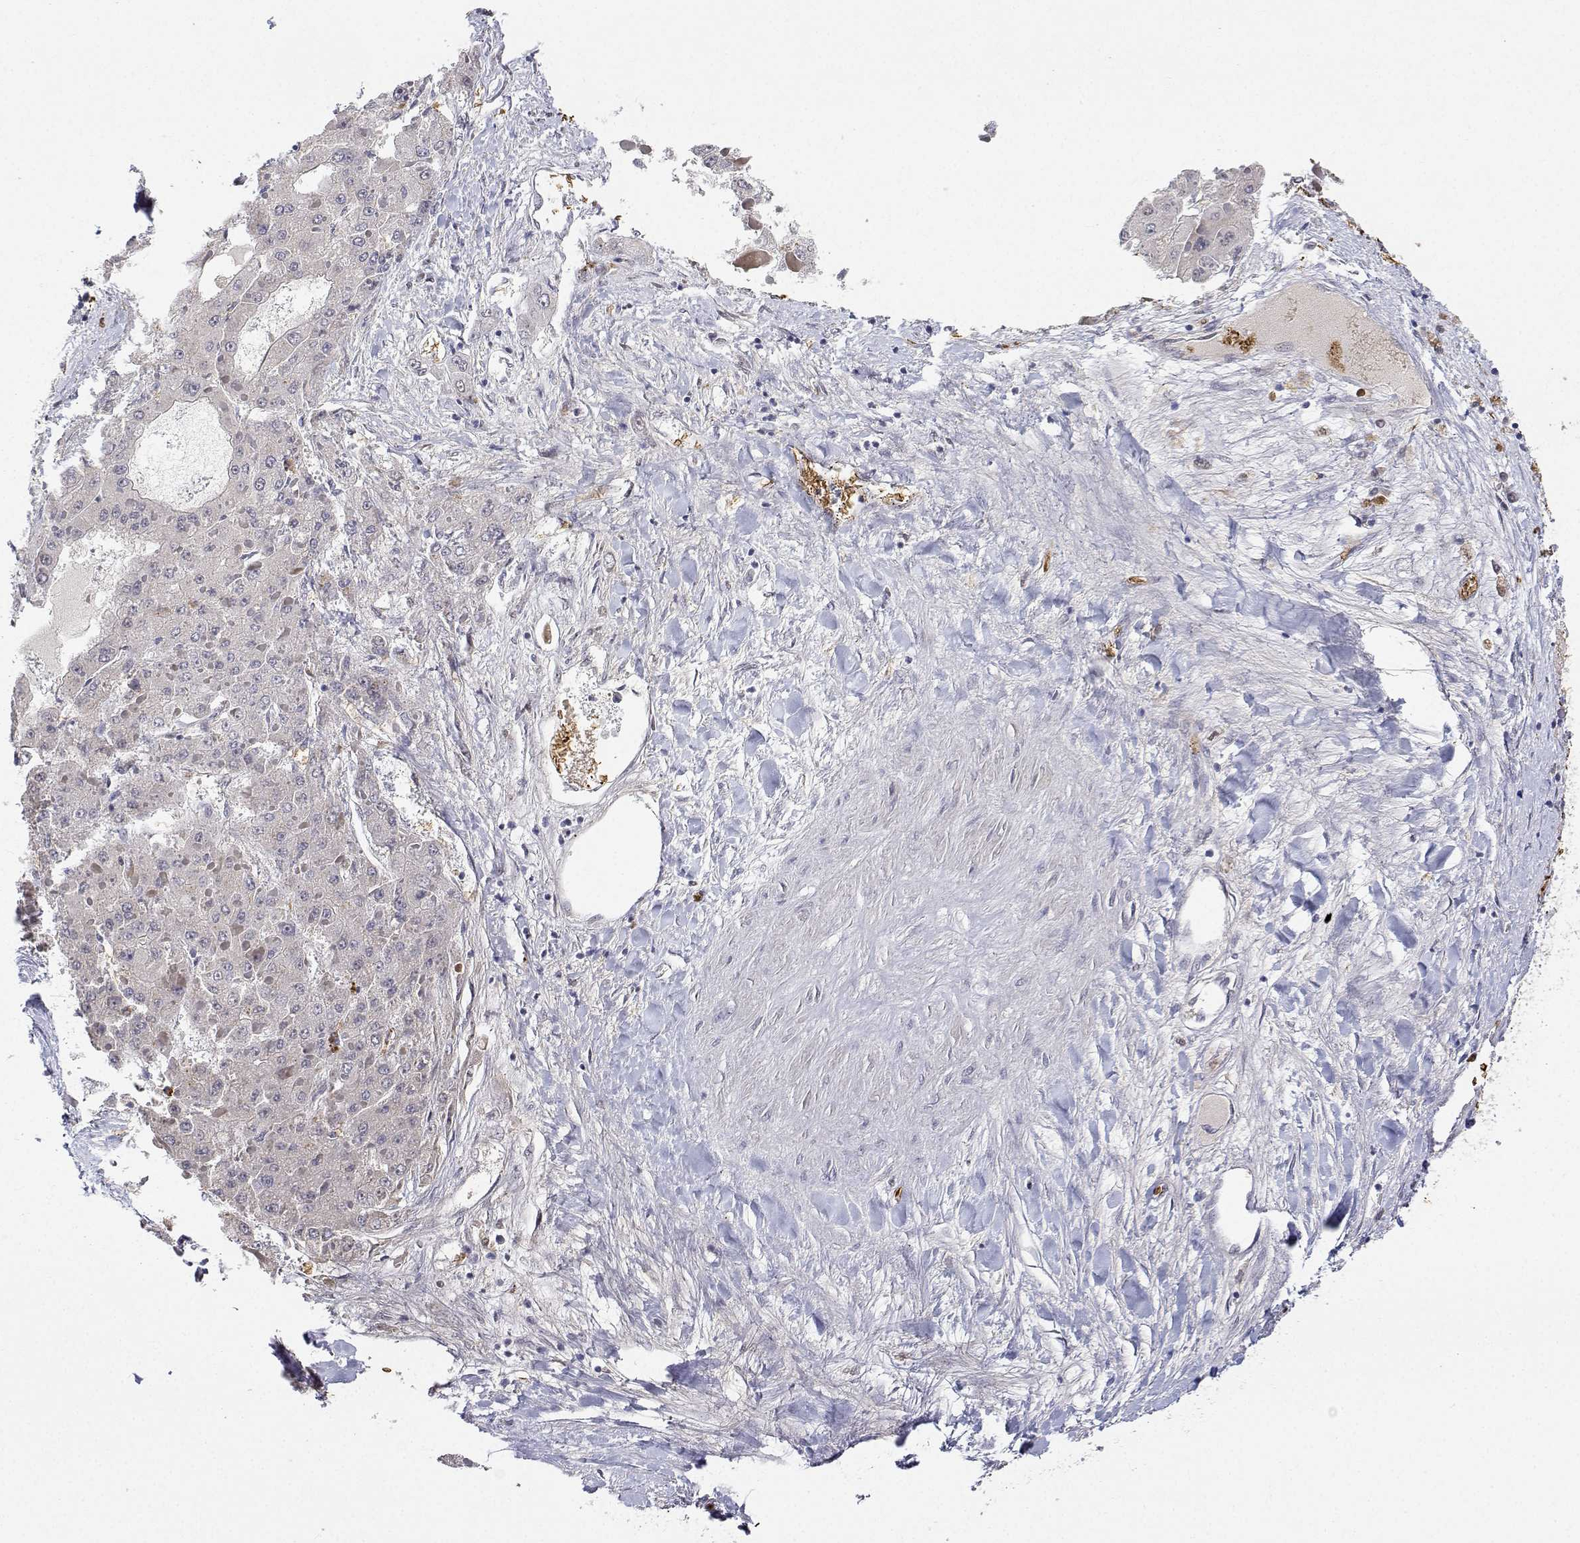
{"staining": {"intensity": "negative", "quantity": "none", "location": "none"}, "tissue": "liver cancer", "cell_type": "Tumor cells", "image_type": "cancer", "snomed": [{"axis": "morphology", "description": "Carcinoma, Hepatocellular, NOS"}, {"axis": "topography", "description": "Liver"}], "caption": "This is a micrograph of IHC staining of hepatocellular carcinoma (liver), which shows no expression in tumor cells.", "gene": "ADAR", "patient": {"sex": "female", "age": 73}}